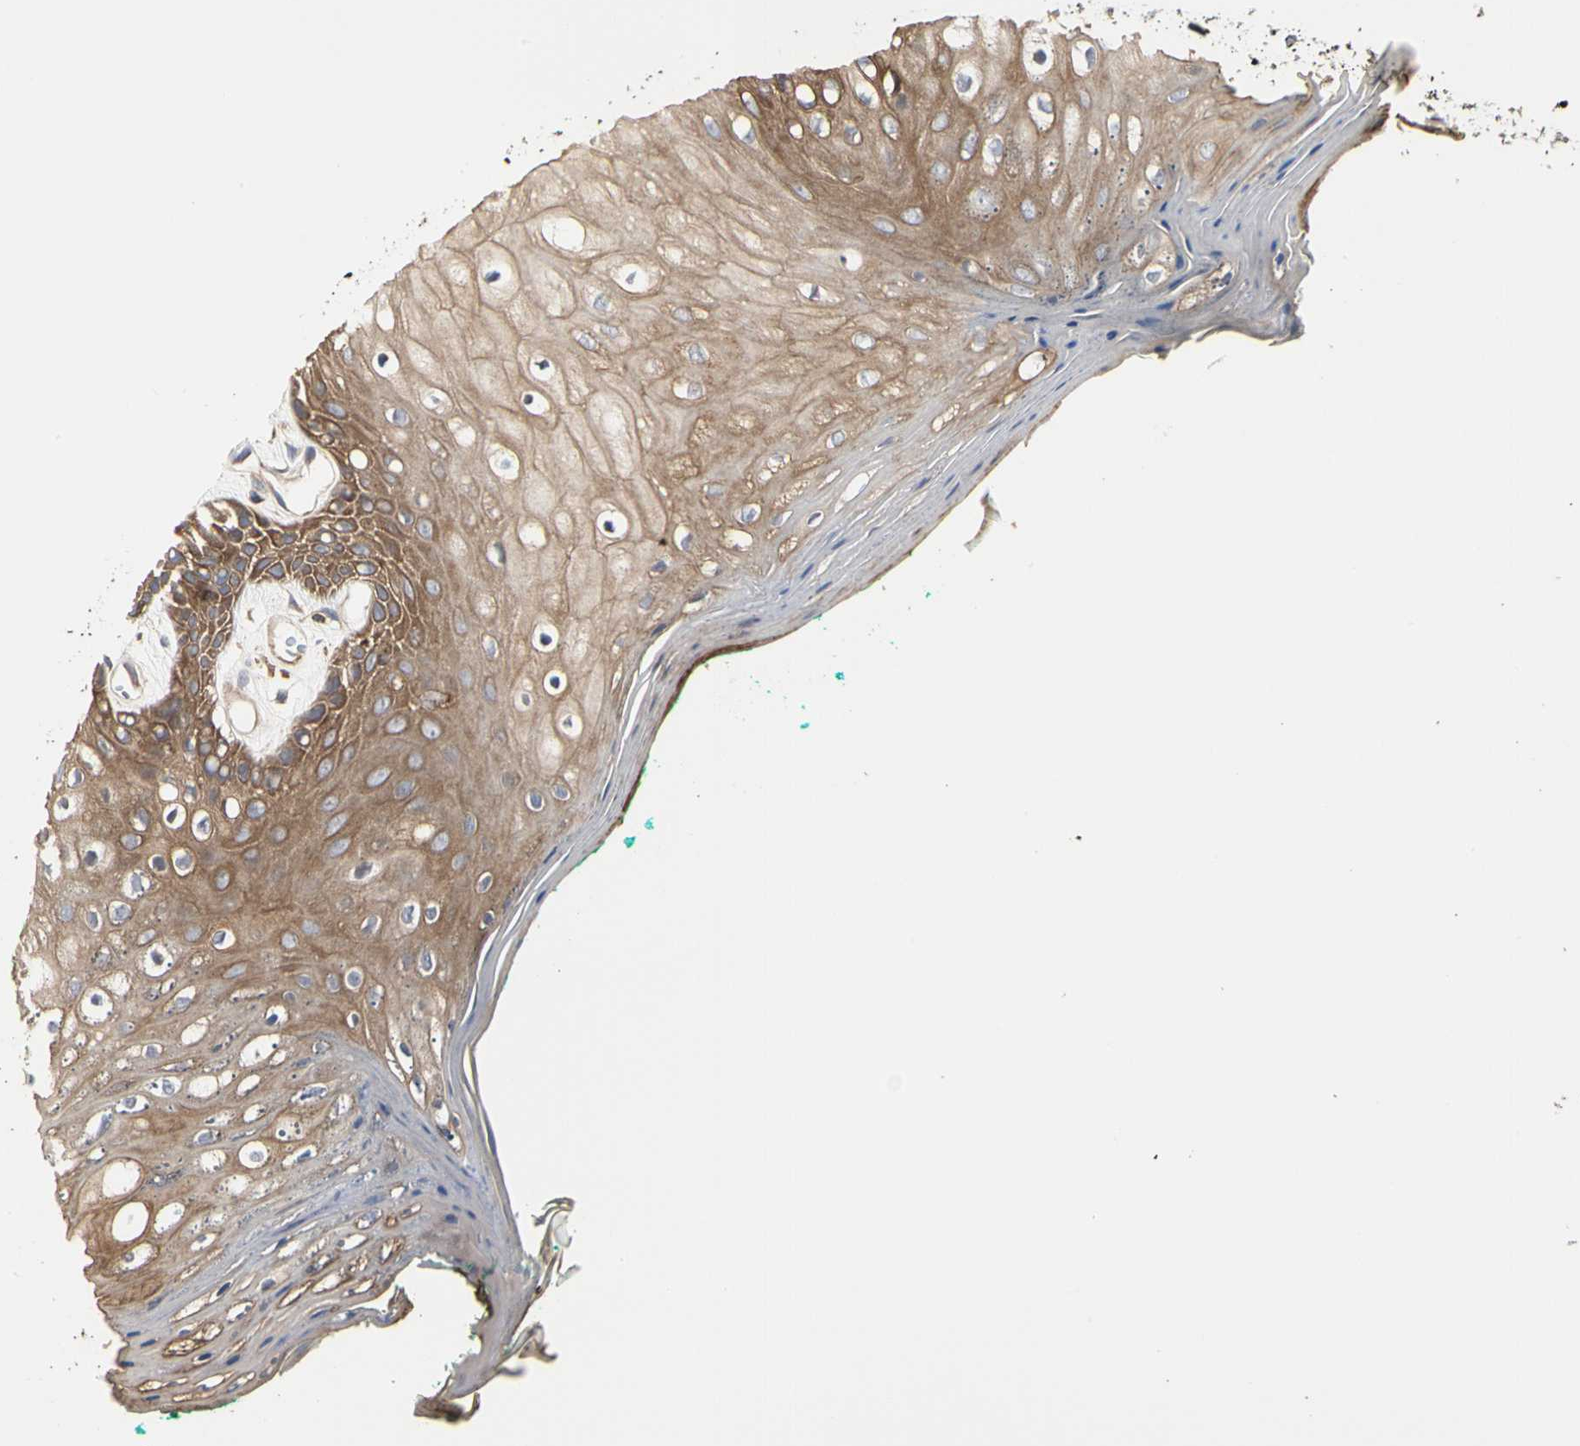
{"staining": {"intensity": "moderate", "quantity": ">75%", "location": "cytoplasmic/membranous"}, "tissue": "oral mucosa", "cell_type": "Squamous epithelial cells", "image_type": "normal", "snomed": [{"axis": "morphology", "description": "Normal tissue, NOS"}, {"axis": "morphology", "description": "Squamous cell carcinoma, NOS"}, {"axis": "topography", "description": "Skeletal muscle"}, {"axis": "topography", "description": "Oral tissue"}, {"axis": "topography", "description": "Head-Neck"}], "caption": "IHC photomicrograph of benign oral mucosa: oral mucosa stained using immunohistochemistry (IHC) exhibits medium levels of moderate protein expression localized specifically in the cytoplasmic/membranous of squamous epithelial cells, appearing as a cytoplasmic/membranous brown color.", "gene": "NAPG", "patient": {"sex": "female", "age": 84}}